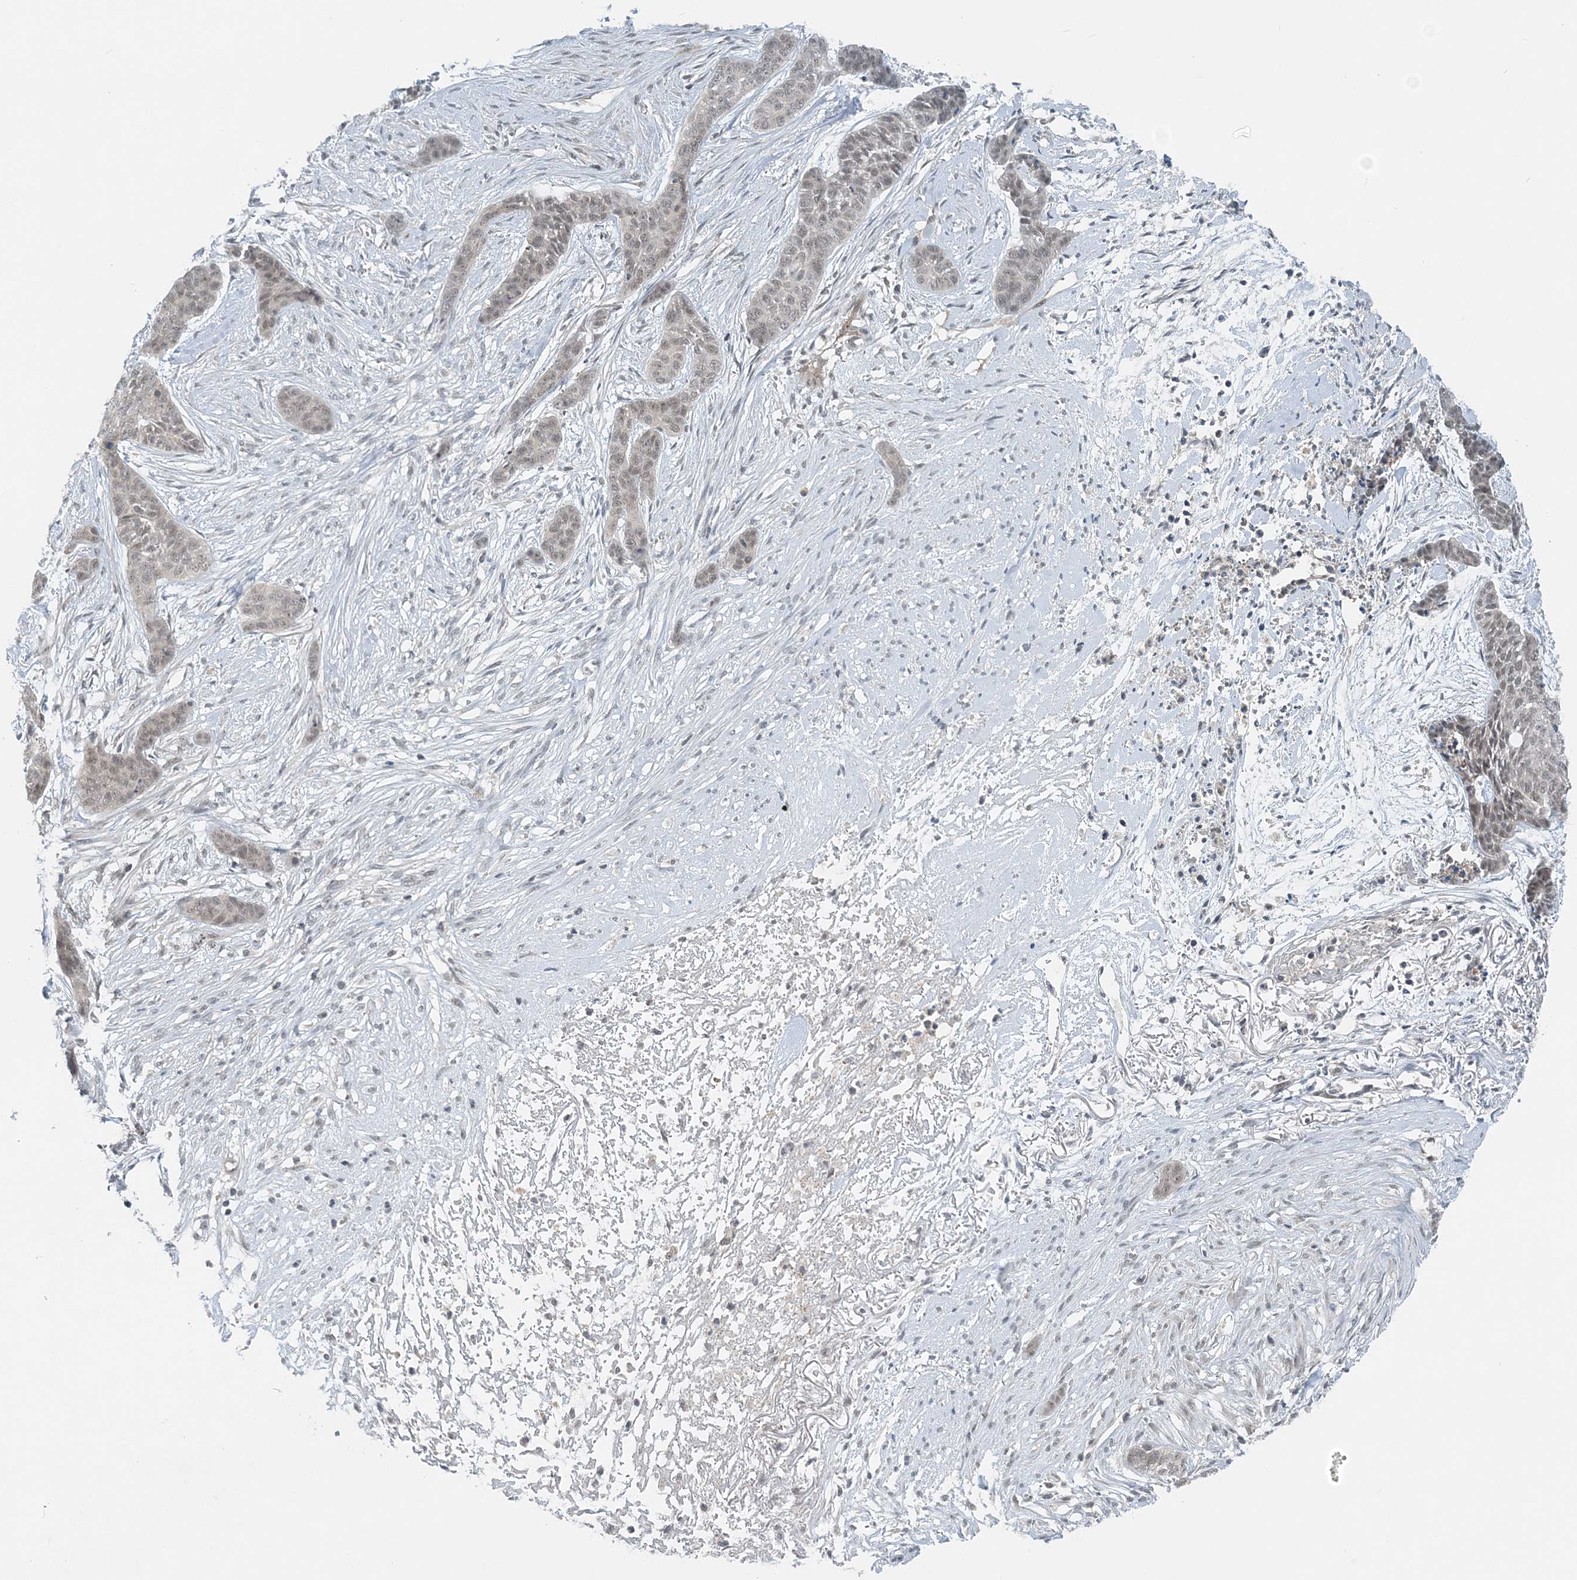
{"staining": {"intensity": "negative", "quantity": "none", "location": "none"}, "tissue": "skin cancer", "cell_type": "Tumor cells", "image_type": "cancer", "snomed": [{"axis": "morphology", "description": "Basal cell carcinoma"}, {"axis": "topography", "description": "Skin"}], "caption": "Basal cell carcinoma (skin) stained for a protein using immunohistochemistry reveals no positivity tumor cells.", "gene": "ATP11A", "patient": {"sex": "female", "age": 64}}